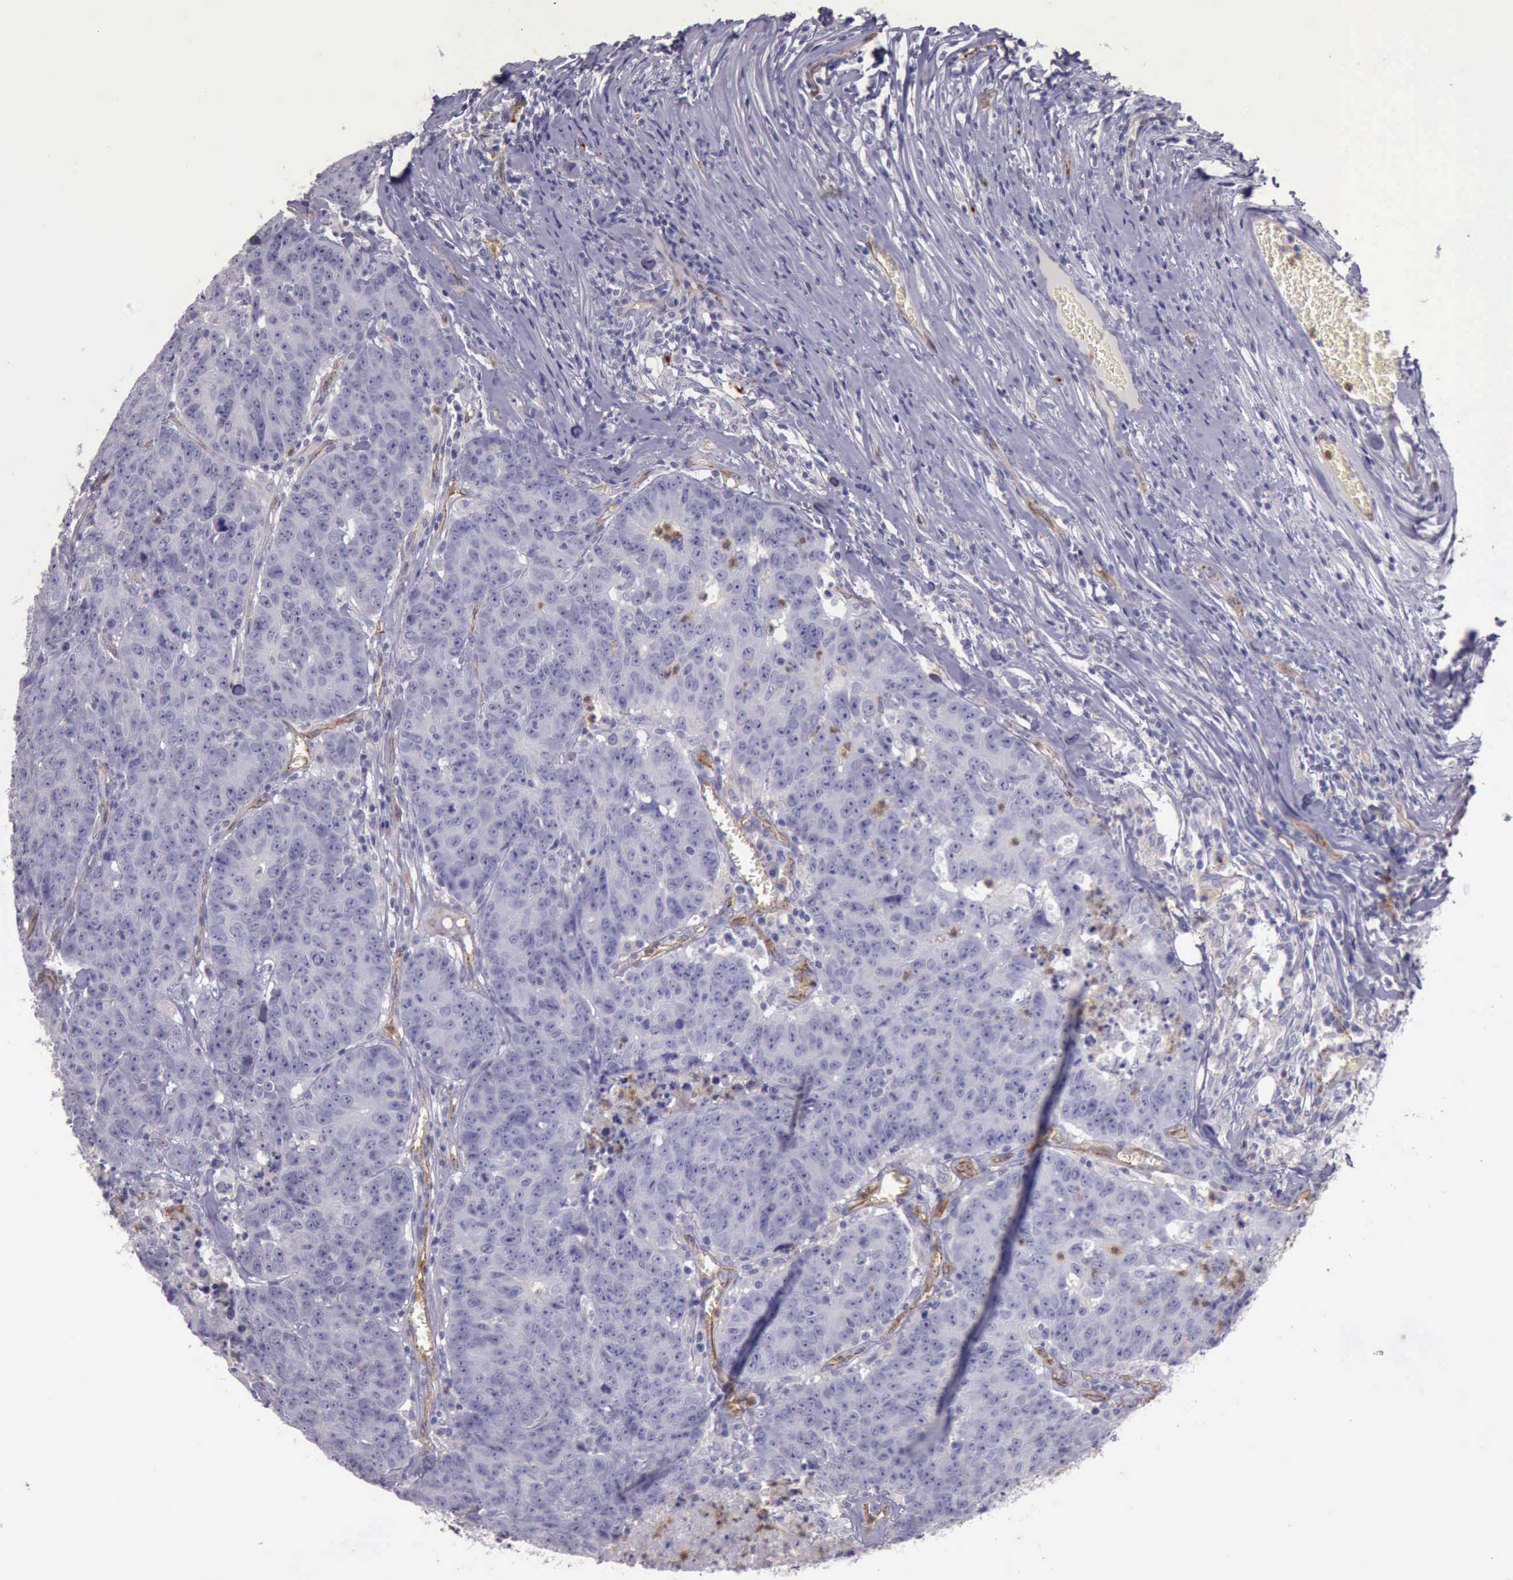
{"staining": {"intensity": "negative", "quantity": "none", "location": "none"}, "tissue": "colorectal cancer", "cell_type": "Tumor cells", "image_type": "cancer", "snomed": [{"axis": "morphology", "description": "Adenocarcinoma, NOS"}, {"axis": "topography", "description": "Colon"}], "caption": "Immunohistochemical staining of human adenocarcinoma (colorectal) reveals no significant staining in tumor cells.", "gene": "TCEANC", "patient": {"sex": "female", "age": 53}}